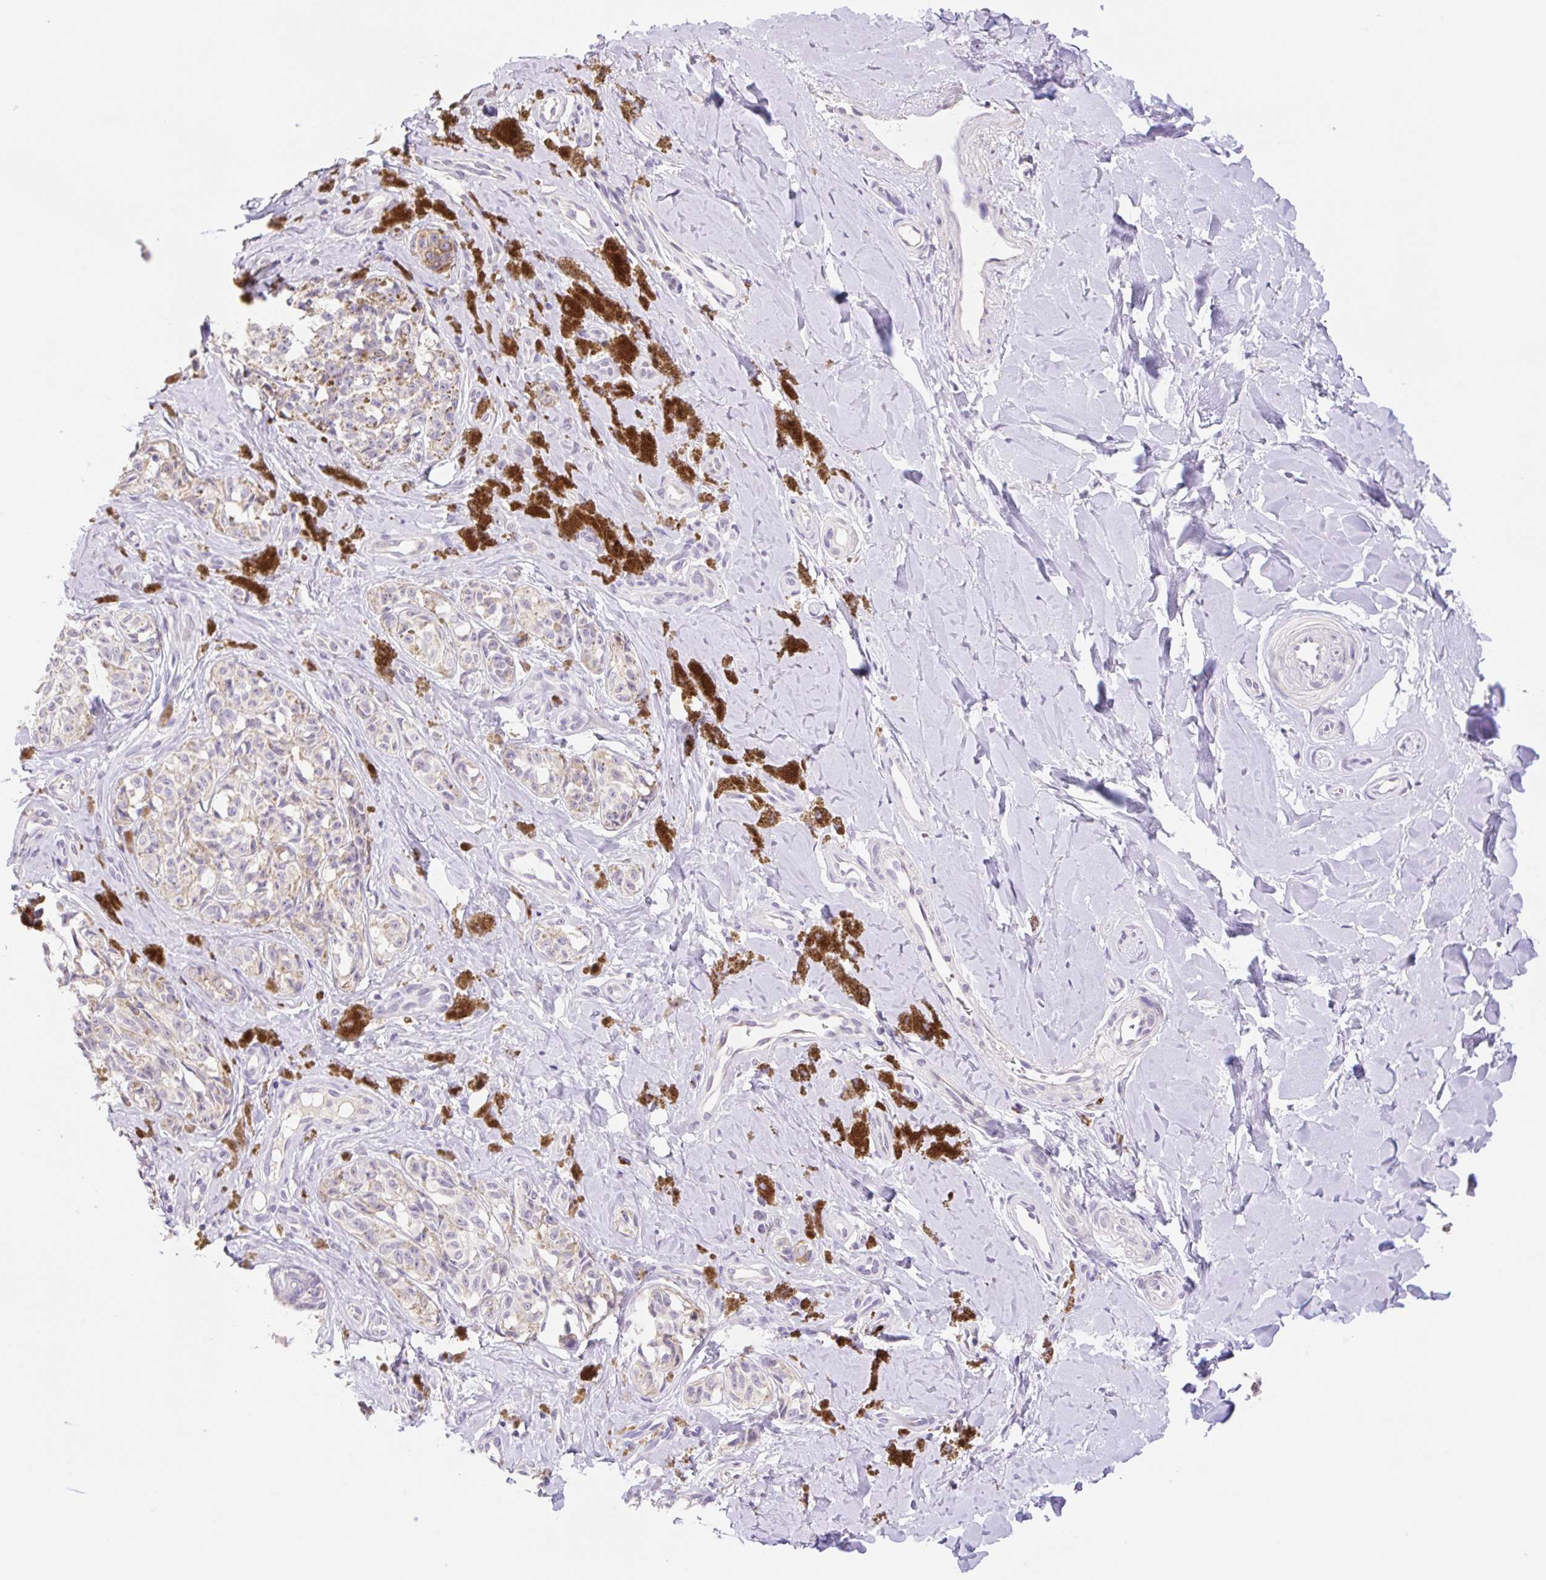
{"staining": {"intensity": "negative", "quantity": "none", "location": "none"}, "tissue": "melanoma", "cell_type": "Tumor cells", "image_type": "cancer", "snomed": [{"axis": "morphology", "description": "Malignant melanoma, NOS"}, {"axis": "topography", "description": "Skin"}], "caption": "Immunohistochemical staining of human melanoma demonstrates no significant expression in tumor cells. (DAB (3,3'-diaminobenzidine) immunohistochemistry with hematoxylin counter stain).", "gene": "HCRTR2", "patient": {"sex": "female", "age": 65}}